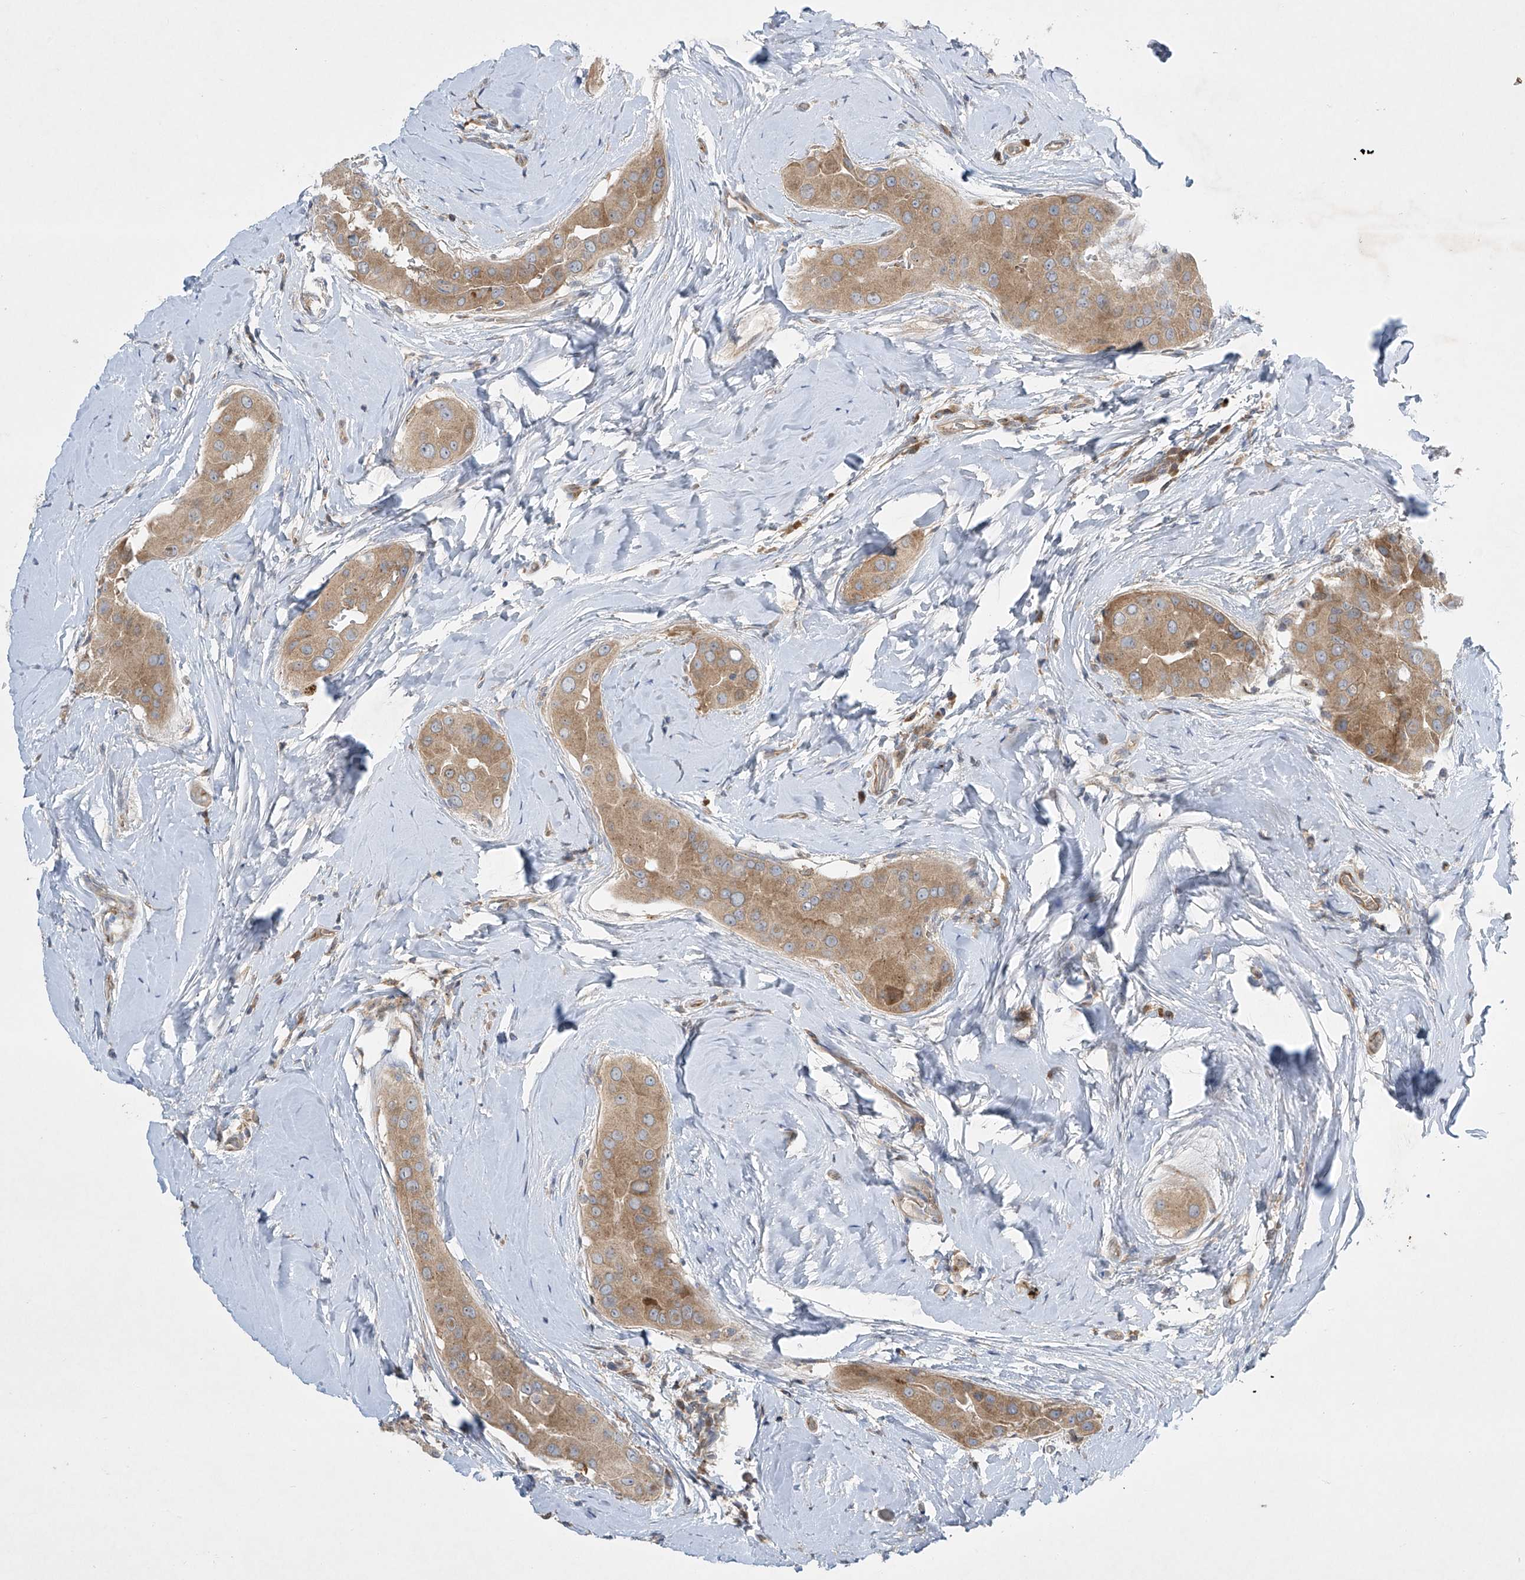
{"staining": {"intensity": "moderate", "quantity": ">75%", "location": "cytoplasmic/membranous"}, "tissue": "thyroid cancer", "cell_type": "Tumor cells", "image_type": "cancer", "snomed": [{"axis": "morphology", "description": "Papillary adenocarcinoma, NOS"}, {"axis": "topography", "description": "Thyroid gland"}], "caption": "The histopathology image demonstrates staining of thyroid cancer (papillary adenocarcinoma), revealing moderate cytoplasmic/membranous protein expression (brown color) within tumor cells.", "gene": "TJAP1", "patient": {"sex": "male", "age": 33}}